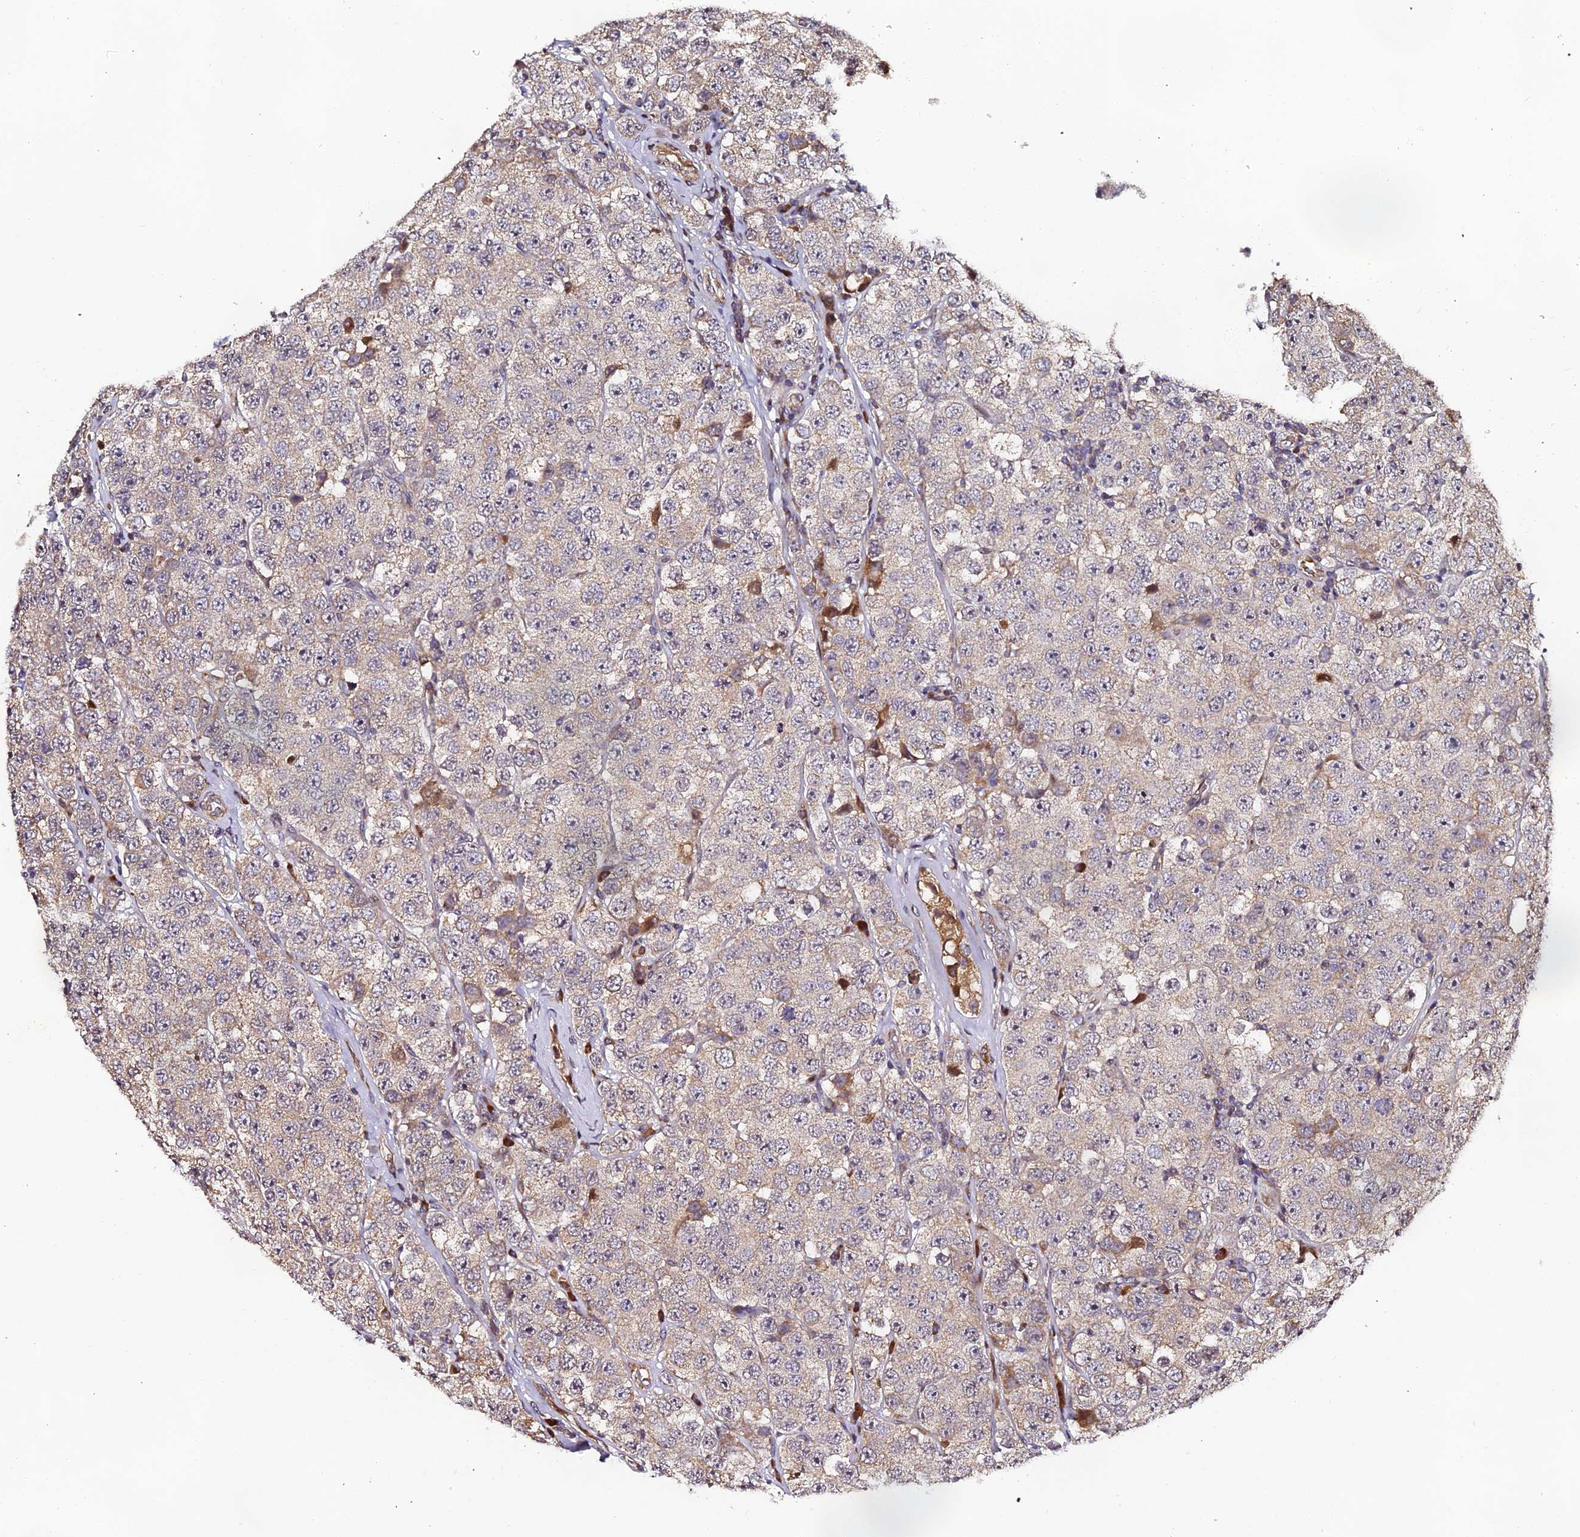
{"staining": {"intensity": "weak", "quantity": ">75%", "location": "cytoplasmic/membranous"}, "tissue": "testis cancer", "cell_type": "Tumor cells", "image_type": "cancer", "snomed": [{"axis": "morphology", "description": "Seminoma, NOS"}, {"axis": "topography", "description": "Testis"}], "caption": "High-magnification brightfield microscopy of seminoma (testis) stained with DAB (brown) and counterstained with hematoxylin (blue). tumor cells exhibit weak cytoplasmic/membranous expression is identified in approximately>75% of cells.", "gene": "RAB28", "patient": {"sex": "male", "age": 28}}